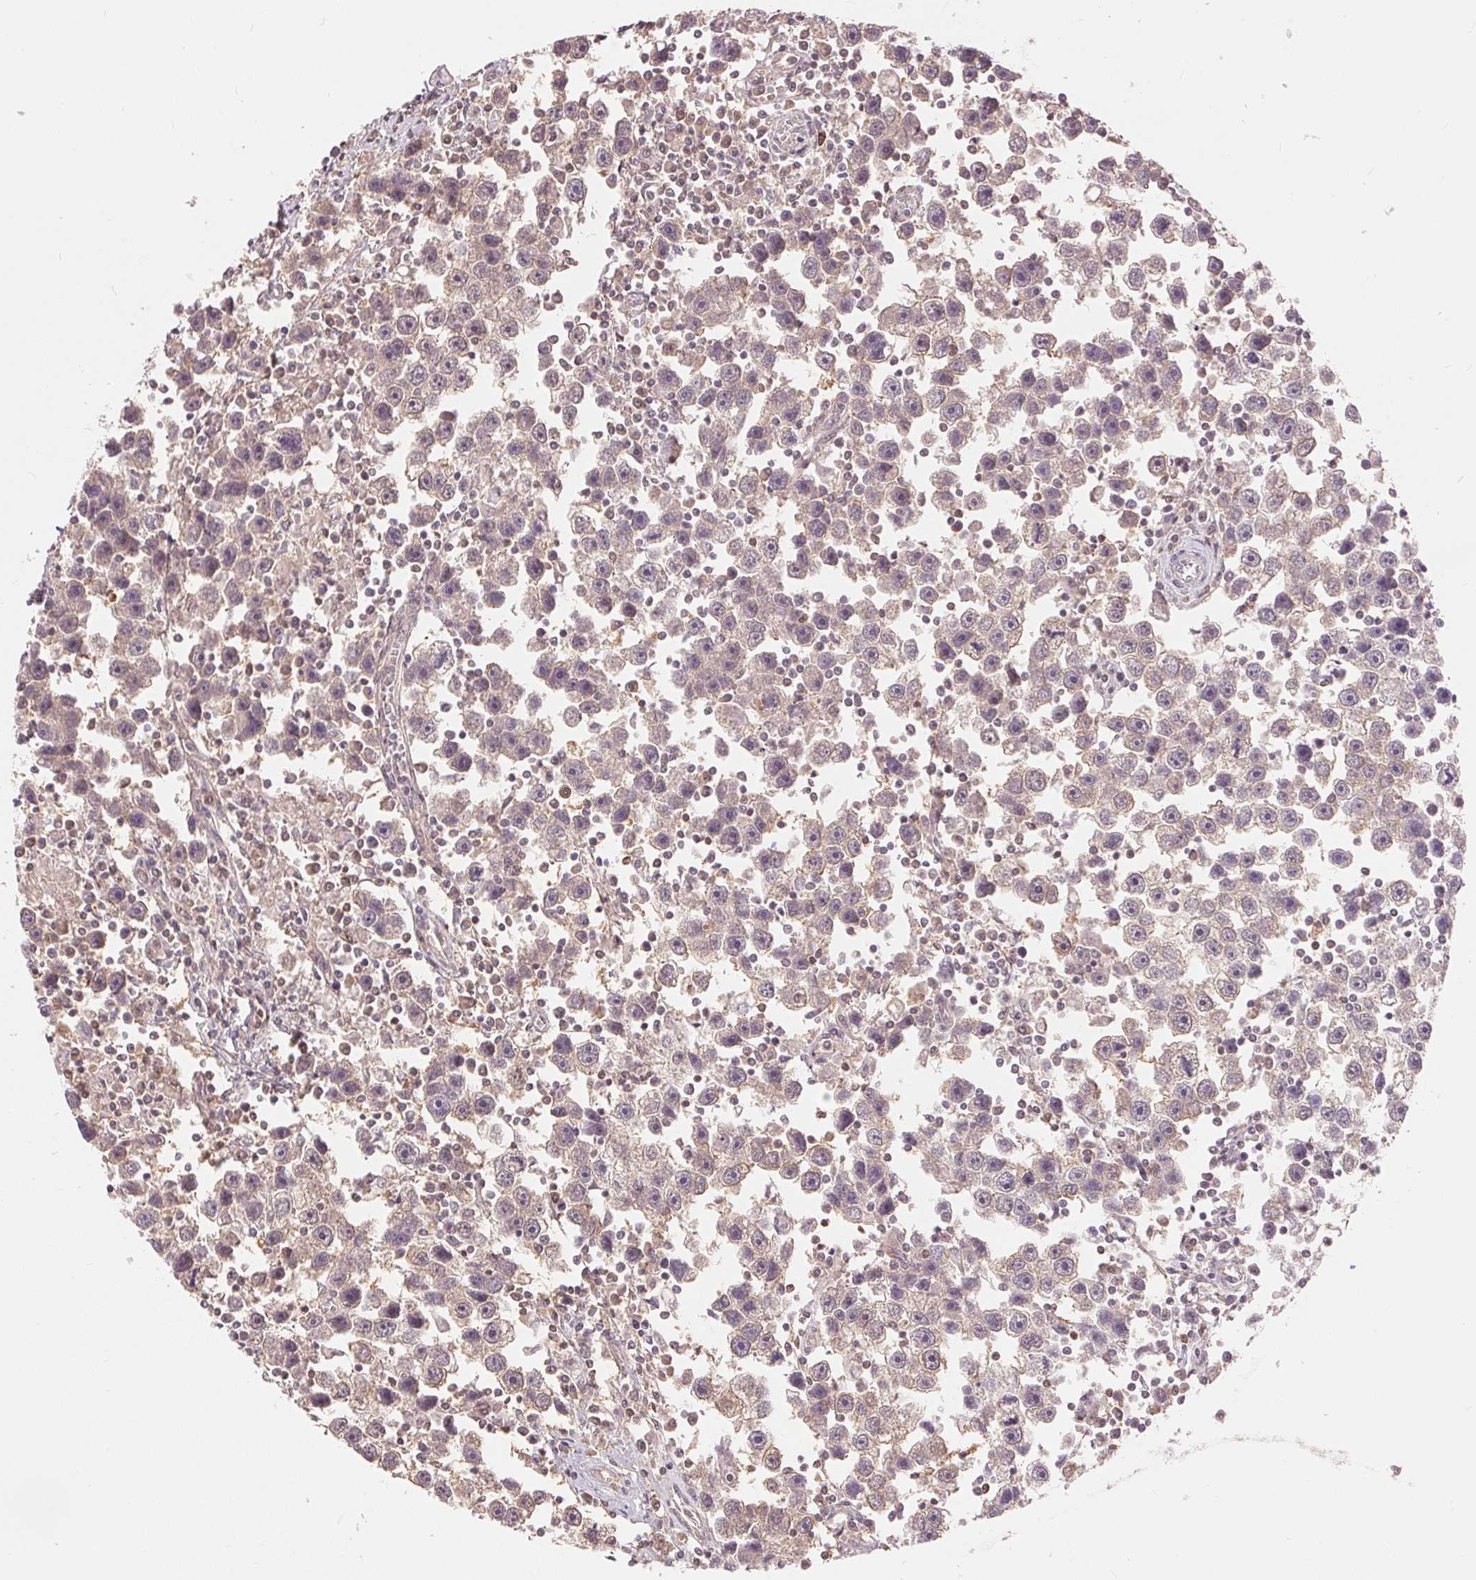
{"staining": {"intensity": "weak", "quantity": ">75%", "location": "cytoplasmic/membranous"}, "tissue": "testis cancer", "cell_type": "Tumor cells", "image_type": "cancer", "snomed": [{"axis": "morphology", "description": "Seminoma, NOS"}, {"axis": "topography", "description": "Testis"}], "caption": "Tumor cells display low levels of weak cytoplasmic/membranous expression in approximately >75% of cells in testis cancer. The staining was performed using DAB (3,3'-diaminobenzidine) to visualize the protein expression in brown, while the nuclei were stained in blue with hematoxylin (Magnification: 20x).", "gene": "TMEM273", "patient": {"sex": "male", "age": 30}}